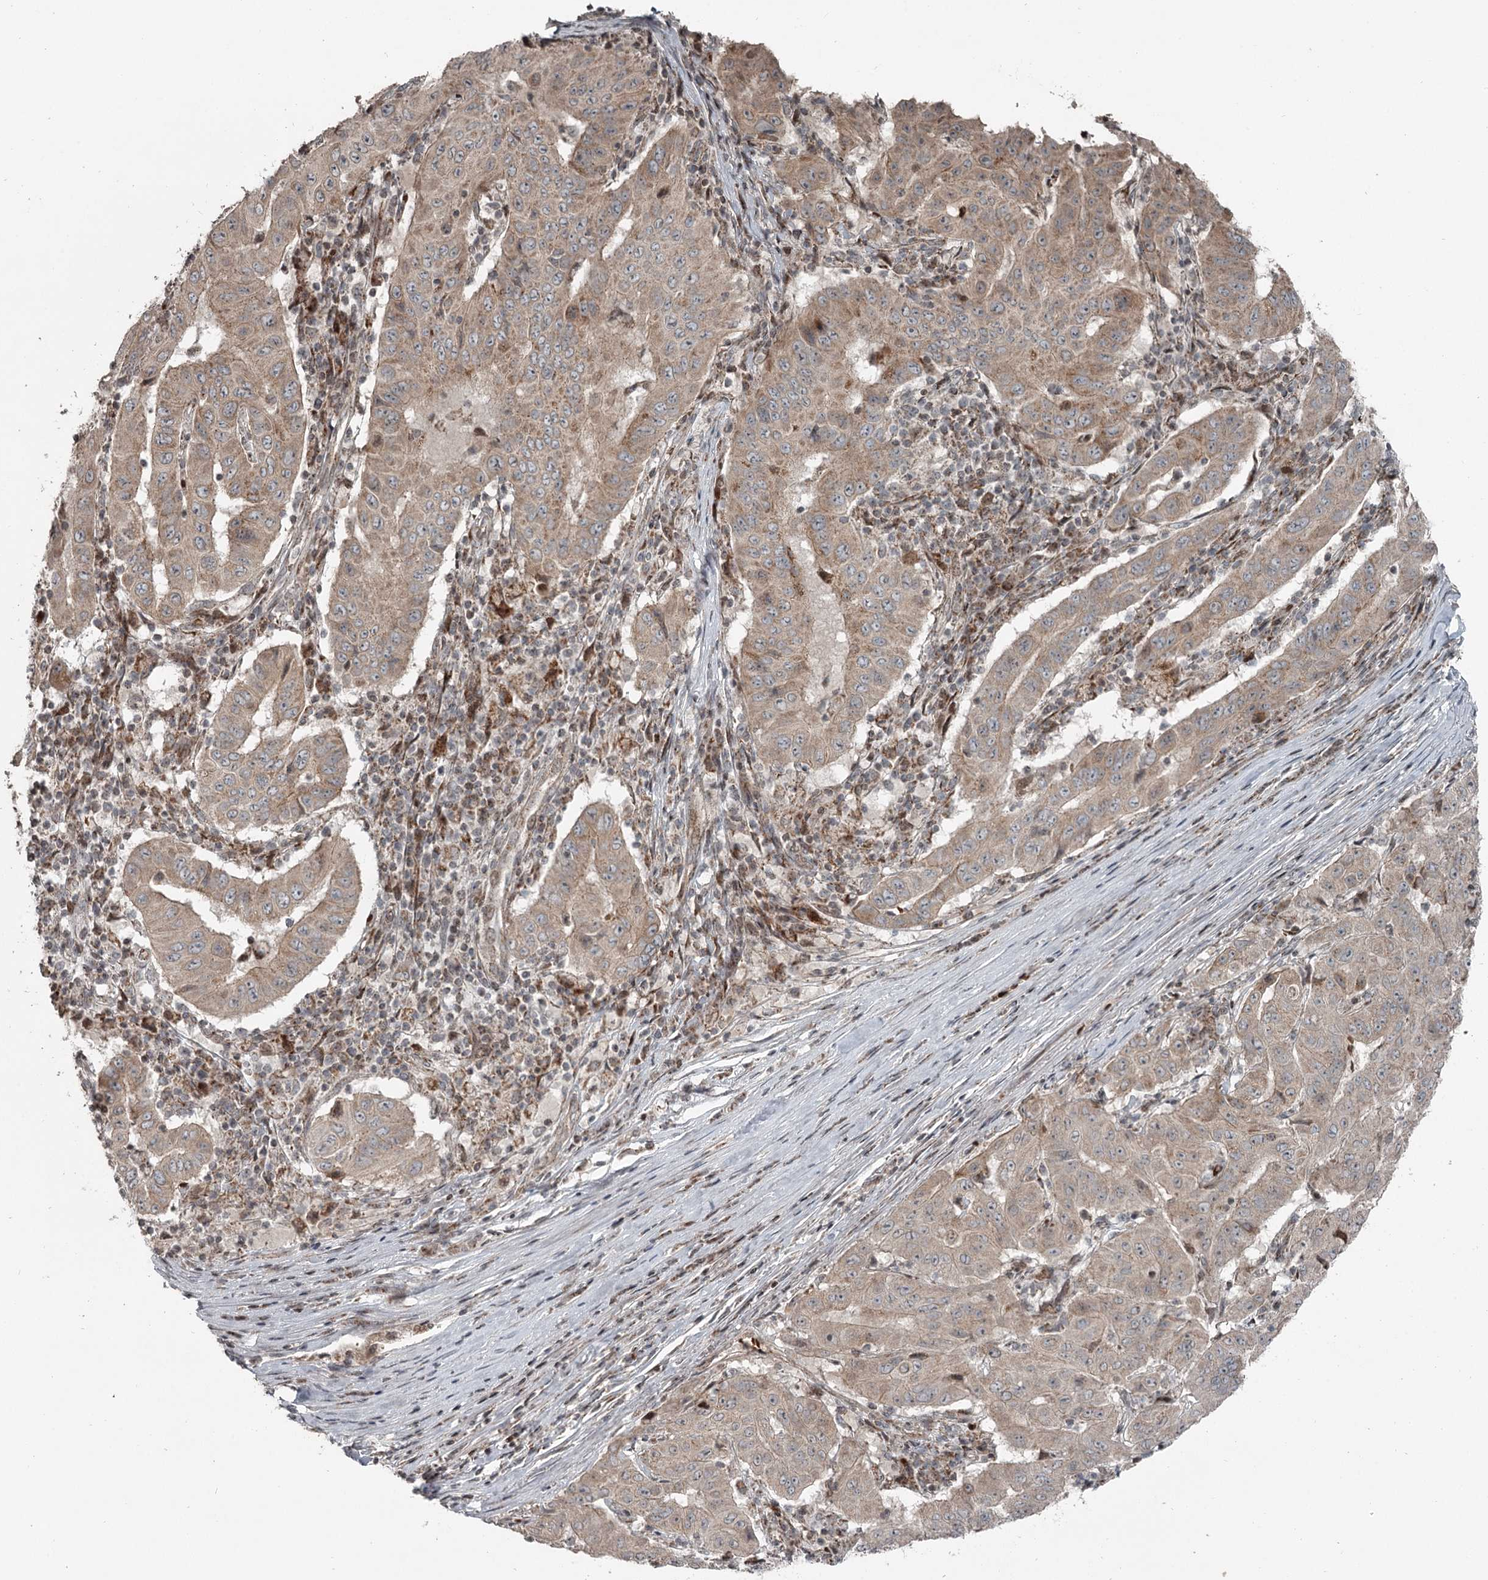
{"staining": {"intensity": "weak", "quantity": ">75%", "location": "cytoplasmic/membranous"}, "tissue": "pancreatic cancer", "cell_type": "Tumor cells", "image_type": "cancer", "snomed": [{"axis": "morphology", "description": "Adenocarcinoma, NOS"}, {"axis": "topography", "description": "Pancreas"}], "caption": "There is low levels of weak cytoplasmic/membranous staining in tumor cells of pancreatic cancer (adenocarcinoma), as demonstrated by immunohistochemical staining (brown color).", "gene": "RASSF8", "patient": {"sex": "male", "age": 63}}